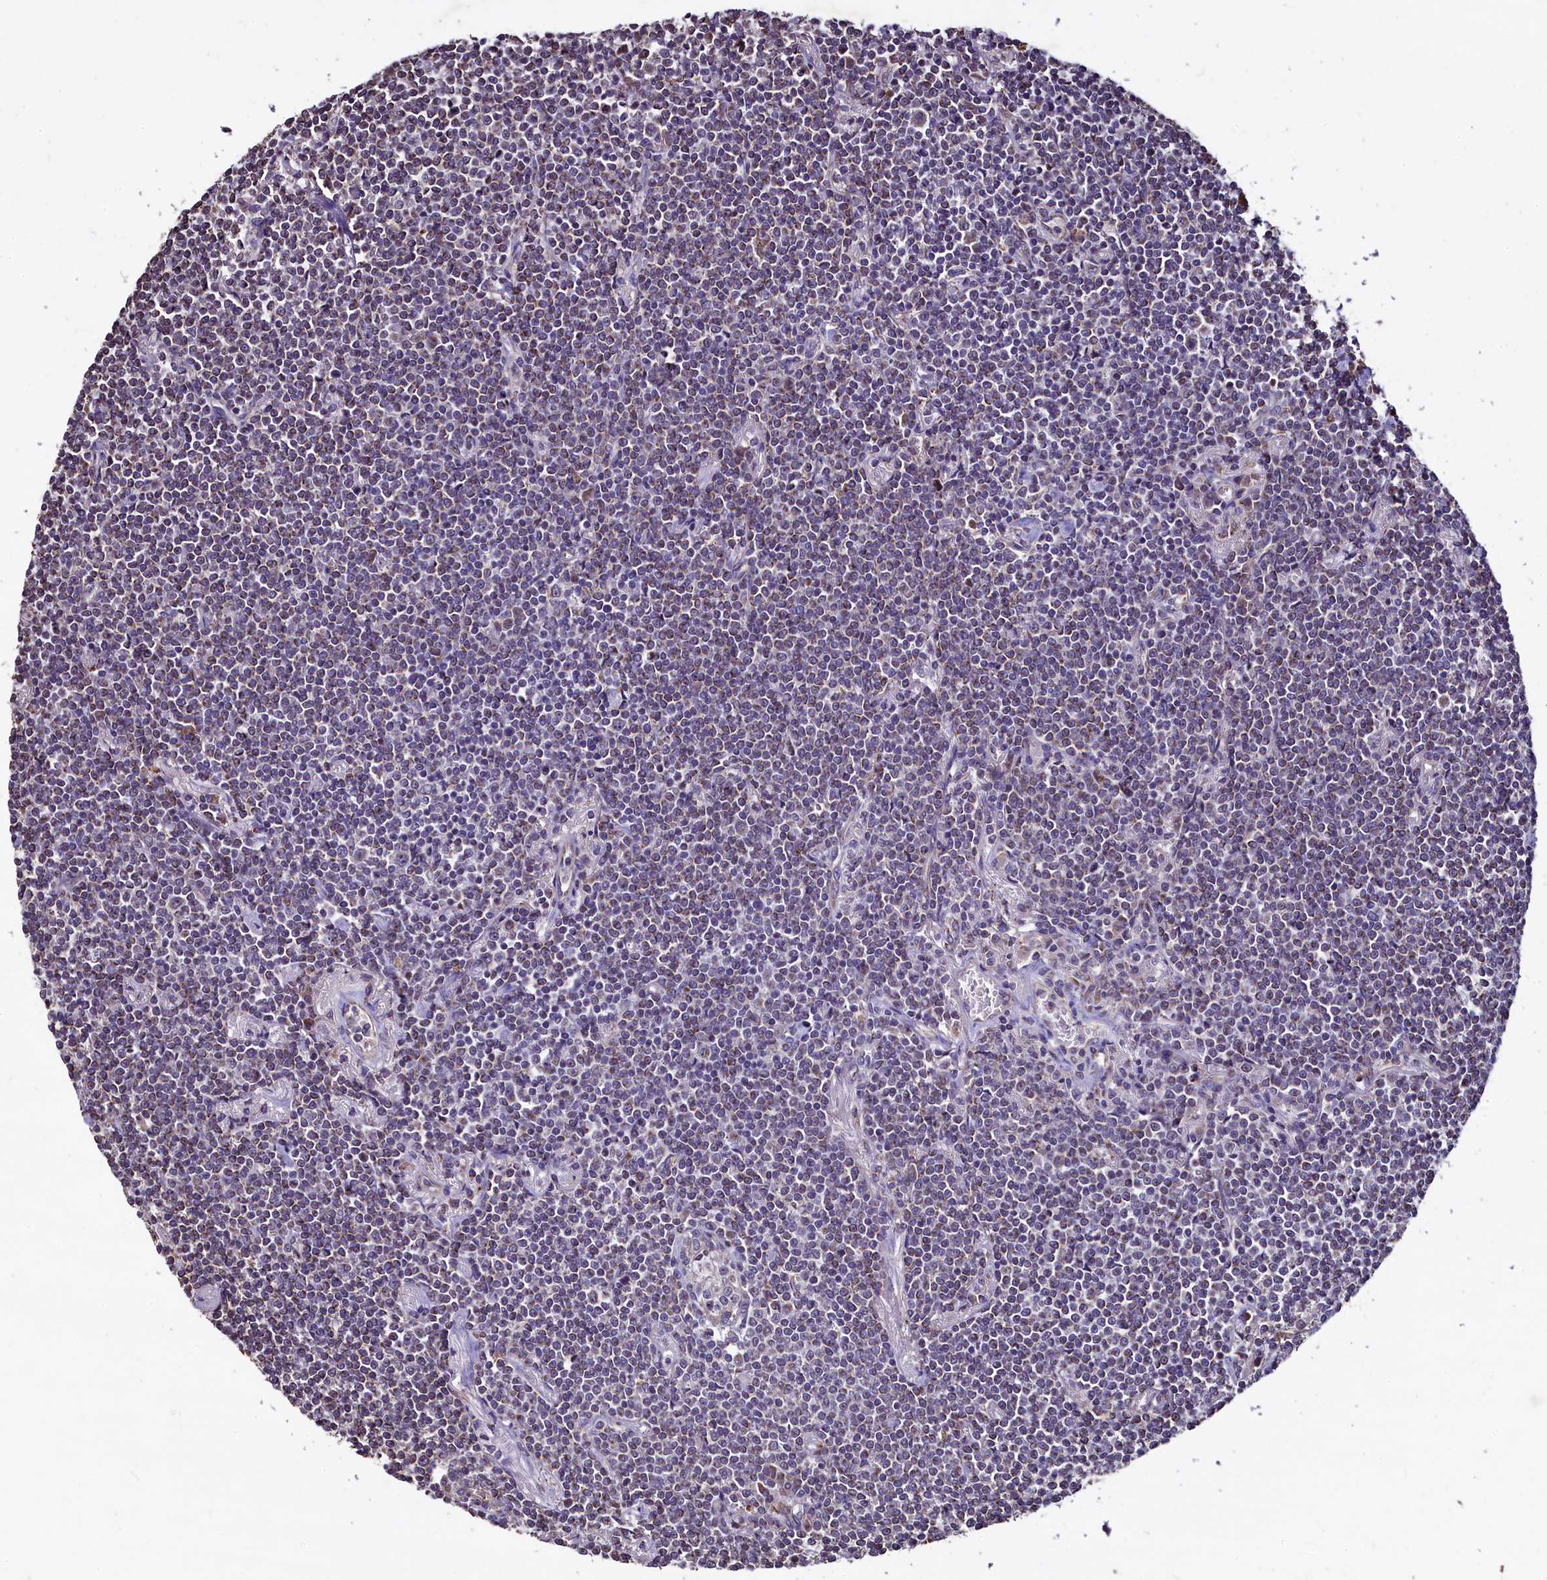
{"staining": {"intensity": "negative", "quantity": "none", "location": "none"}, "tissue": "lymphoma", "cell_type": "Tumor cells", "image_type": "cancer", "snomed": [{"axis": "morphology", "description": "Malignant lymphoma, non-Hodgkin's type, Low grade"}, {"axis": "topography", "description": "Lung"}], "caption": "This micrograph is of lymphoma stained with IHC to label a protein in brown with the nuclei are counter-stained blue. There is no positivity in tumor cells.", "gene": "COQ9", "patient": {"sex": "female", "age": 71}}